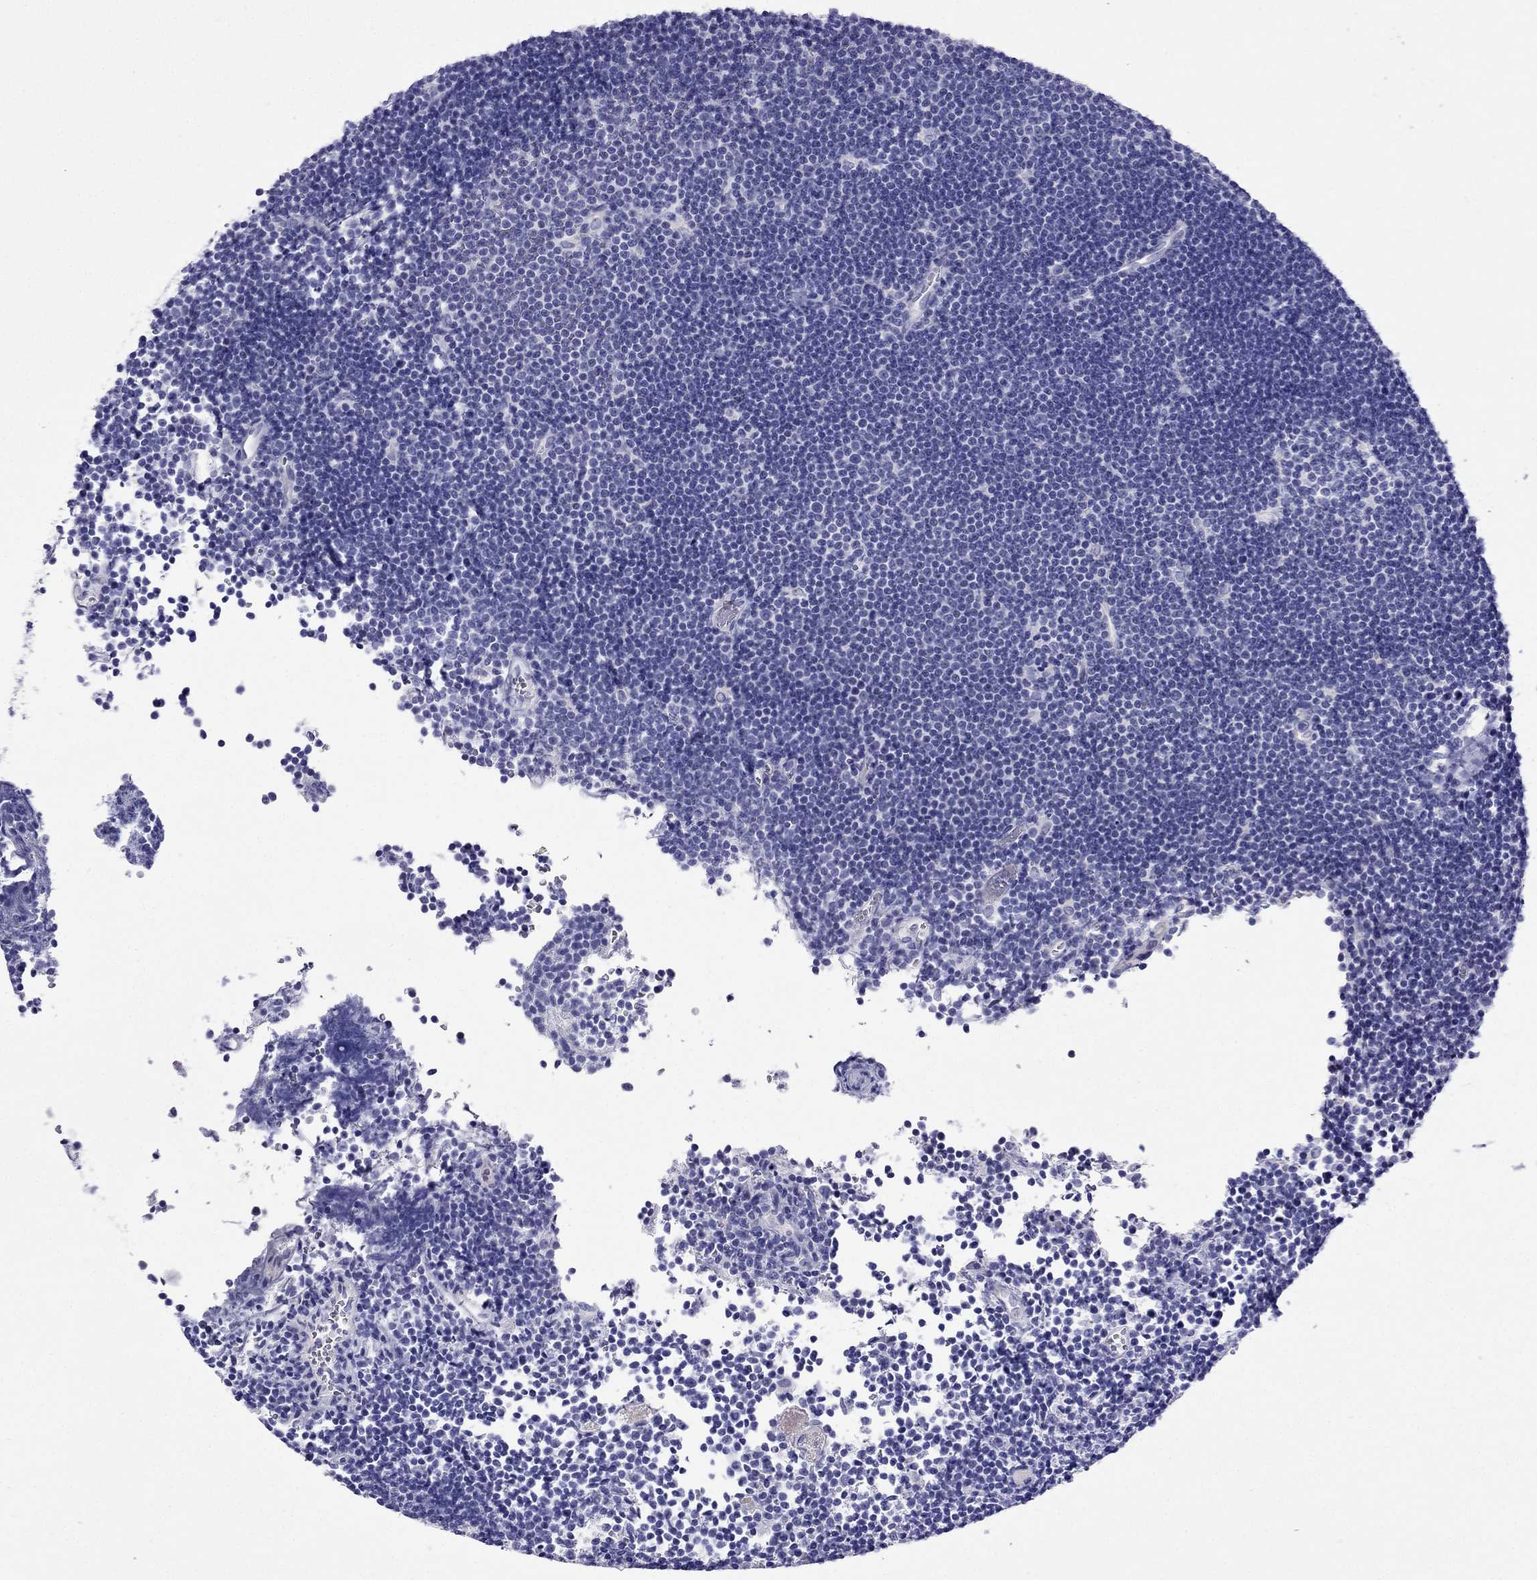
{"staining": {"intensity": "negative", "quantity": "none", "location": "none"}, "tissue": "lymphoma", "cell_type": "Tumor cells", "image_type": "cancer", "snomed": [{"axis": "morphology", "description": "Malignant lymphoma, non-Hodgkin's type, Low grade"}, {"axis": "topography", "description": "Brain"}], "caption": "Protein analysis of lymphoma reveals no significant expression in tumor cells.", "gene": "TDRD1", "patient": {"sex": "female", "age": 66}}